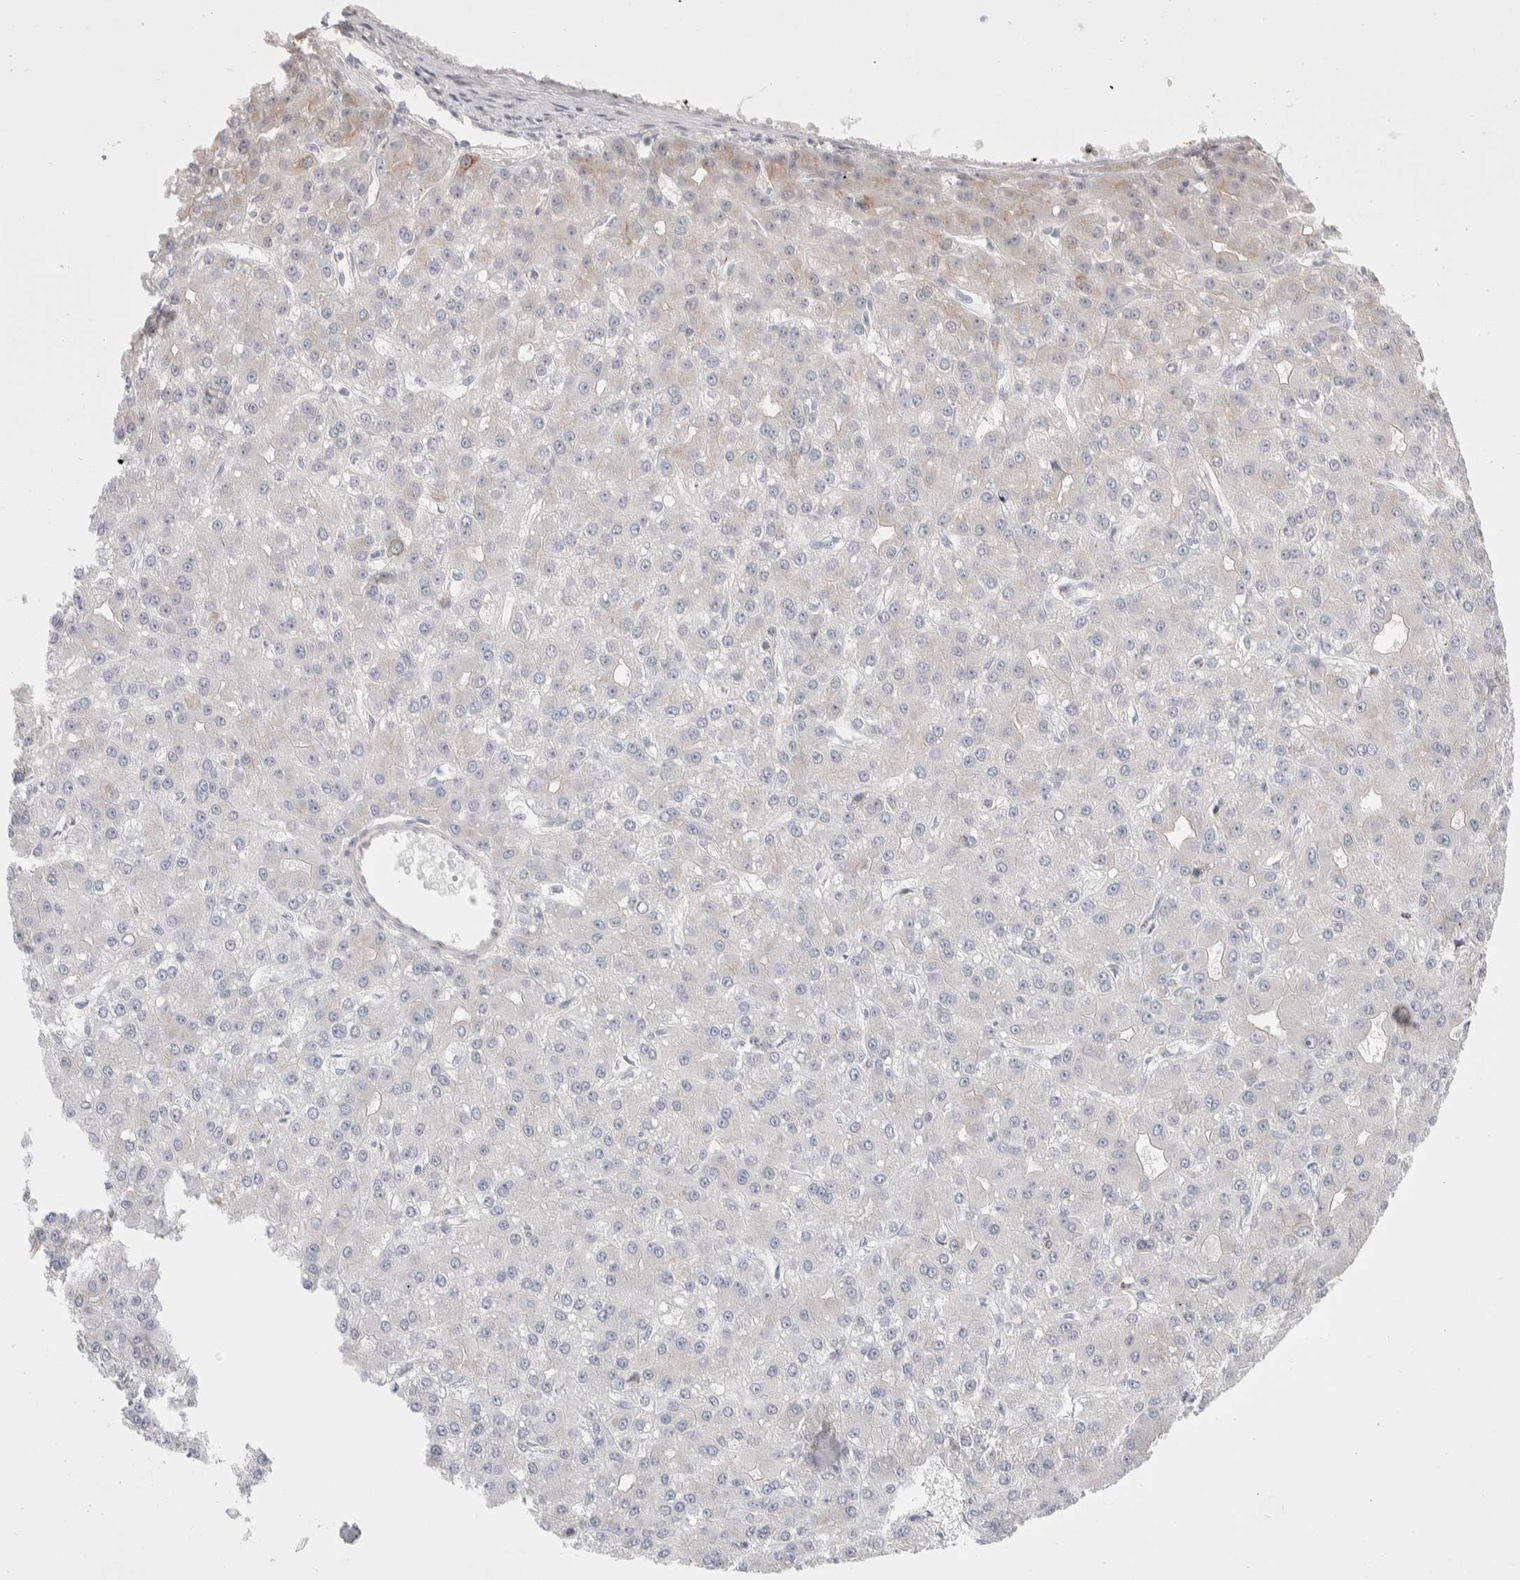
{"staining": {"intensity": "weak", "quantity": "<25%", "location": "cytoplasmic/membranous"}, "tissue": "liver cancer", "cell_type": "Tumor cells", "image_type": "cancer", "snomed": [{"axis": "morphology", "description": "Carcinoma, Hepatocellular, NOS"}, {"axis": "topography", "description": "Liver"}], "caption": "Immunohistochemistry (IHC) of hepatocellular carcinoma (liver) demonstrates no staining in tumor cells. The staining is performed using DAB brown chromogen with nuclei counter-stained in using hematoxylin.", "gene": "C1orf112", "patient": {"sex": "male", "age": 67}}